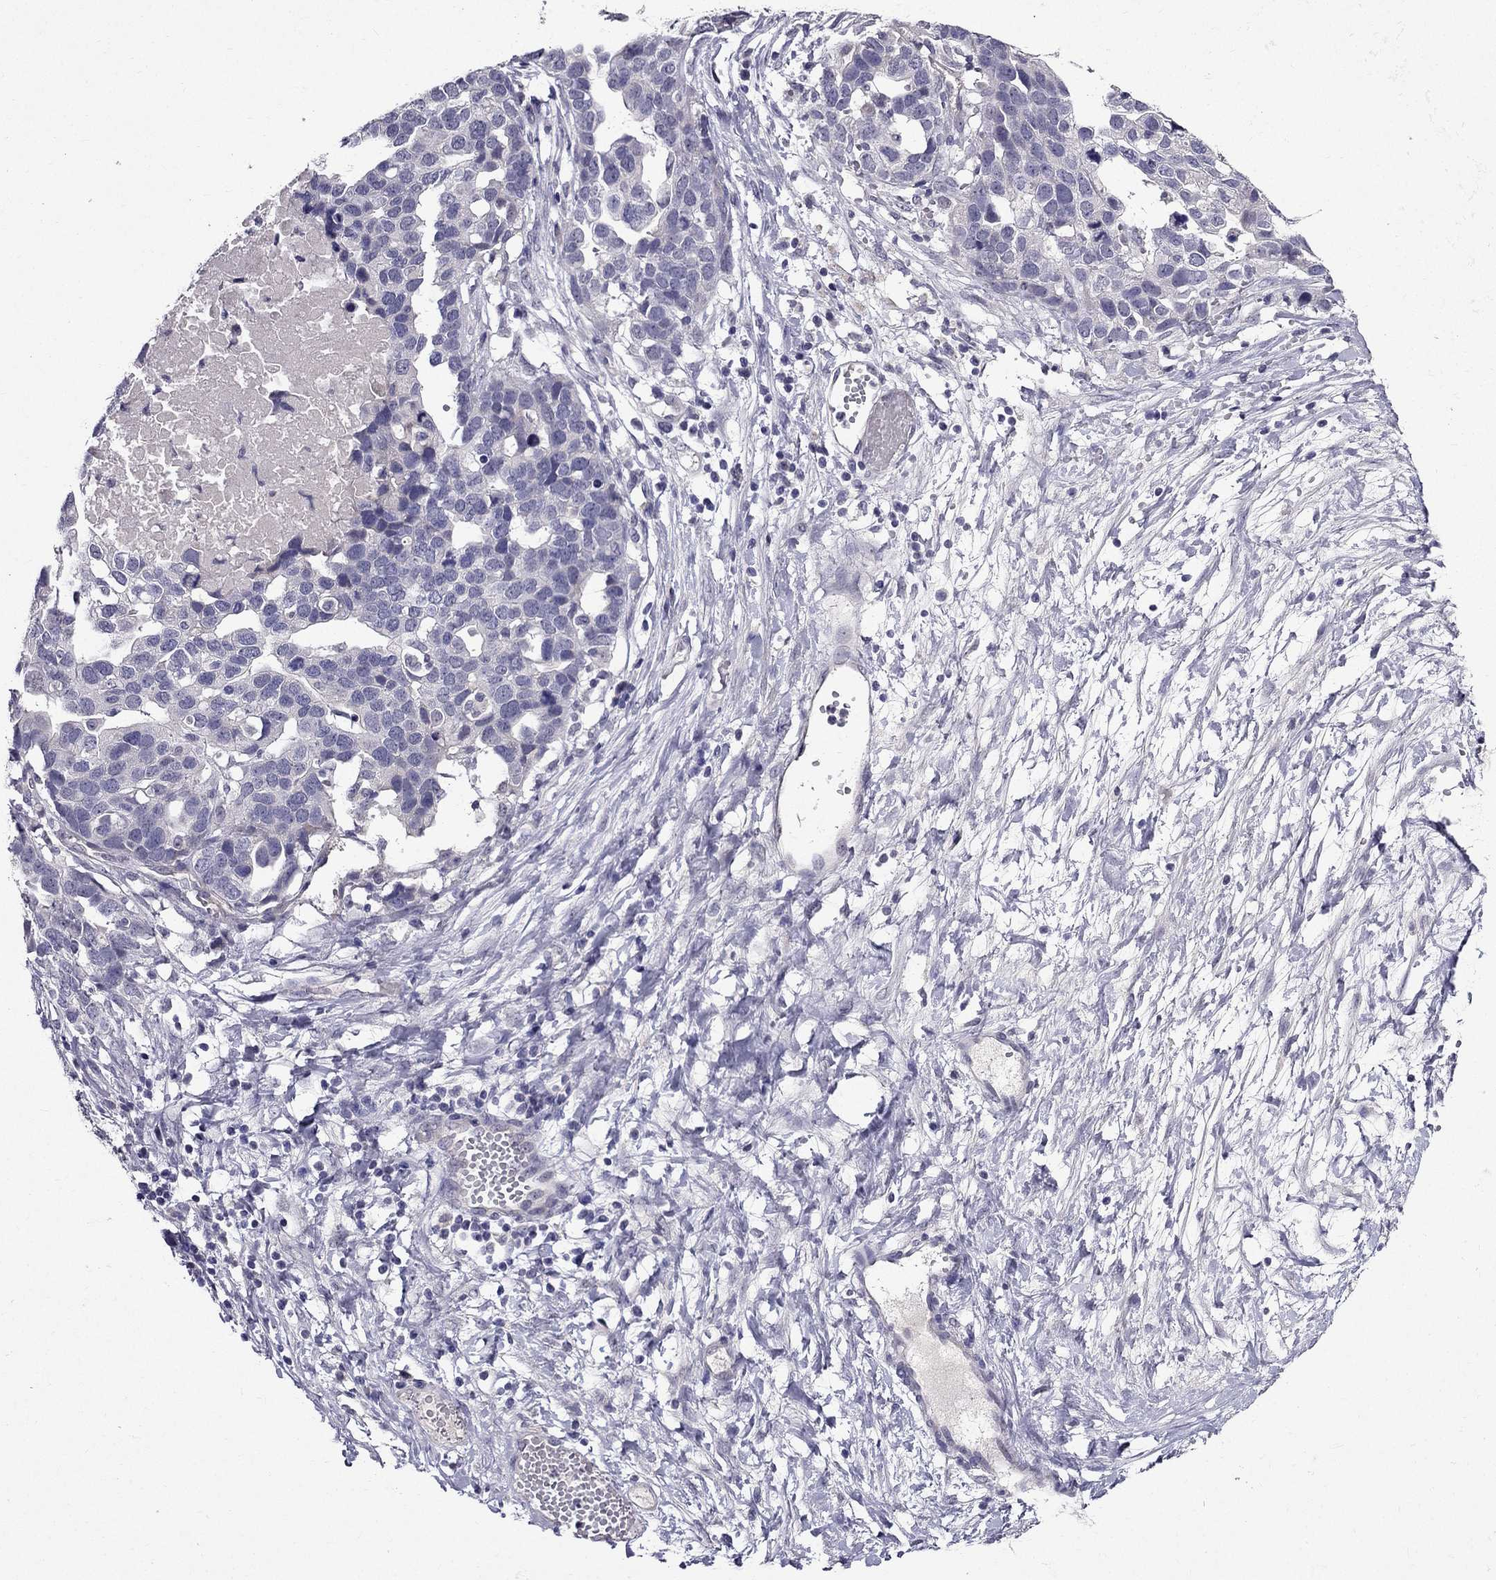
{"staining": {"intensity": "negative", "quantity": "none", "location": "none"}, "tissue": "ovarian cancer", "cell_type": "Tumor cells", "image_type": "cancer", "snomed": [{"axis": "morphology", "description": "Cystadenocarcinoma, serous, NOS"}, {"axis": "topography", "description": "Ovary"}], "caption": "Immunohistochemical staining of serous cystadenocarcinoma (ovarian) exhibits no significant positivity in tumor cells.", "gene": "DUSP15", "patient": {"sex": "female", "age": 54}}